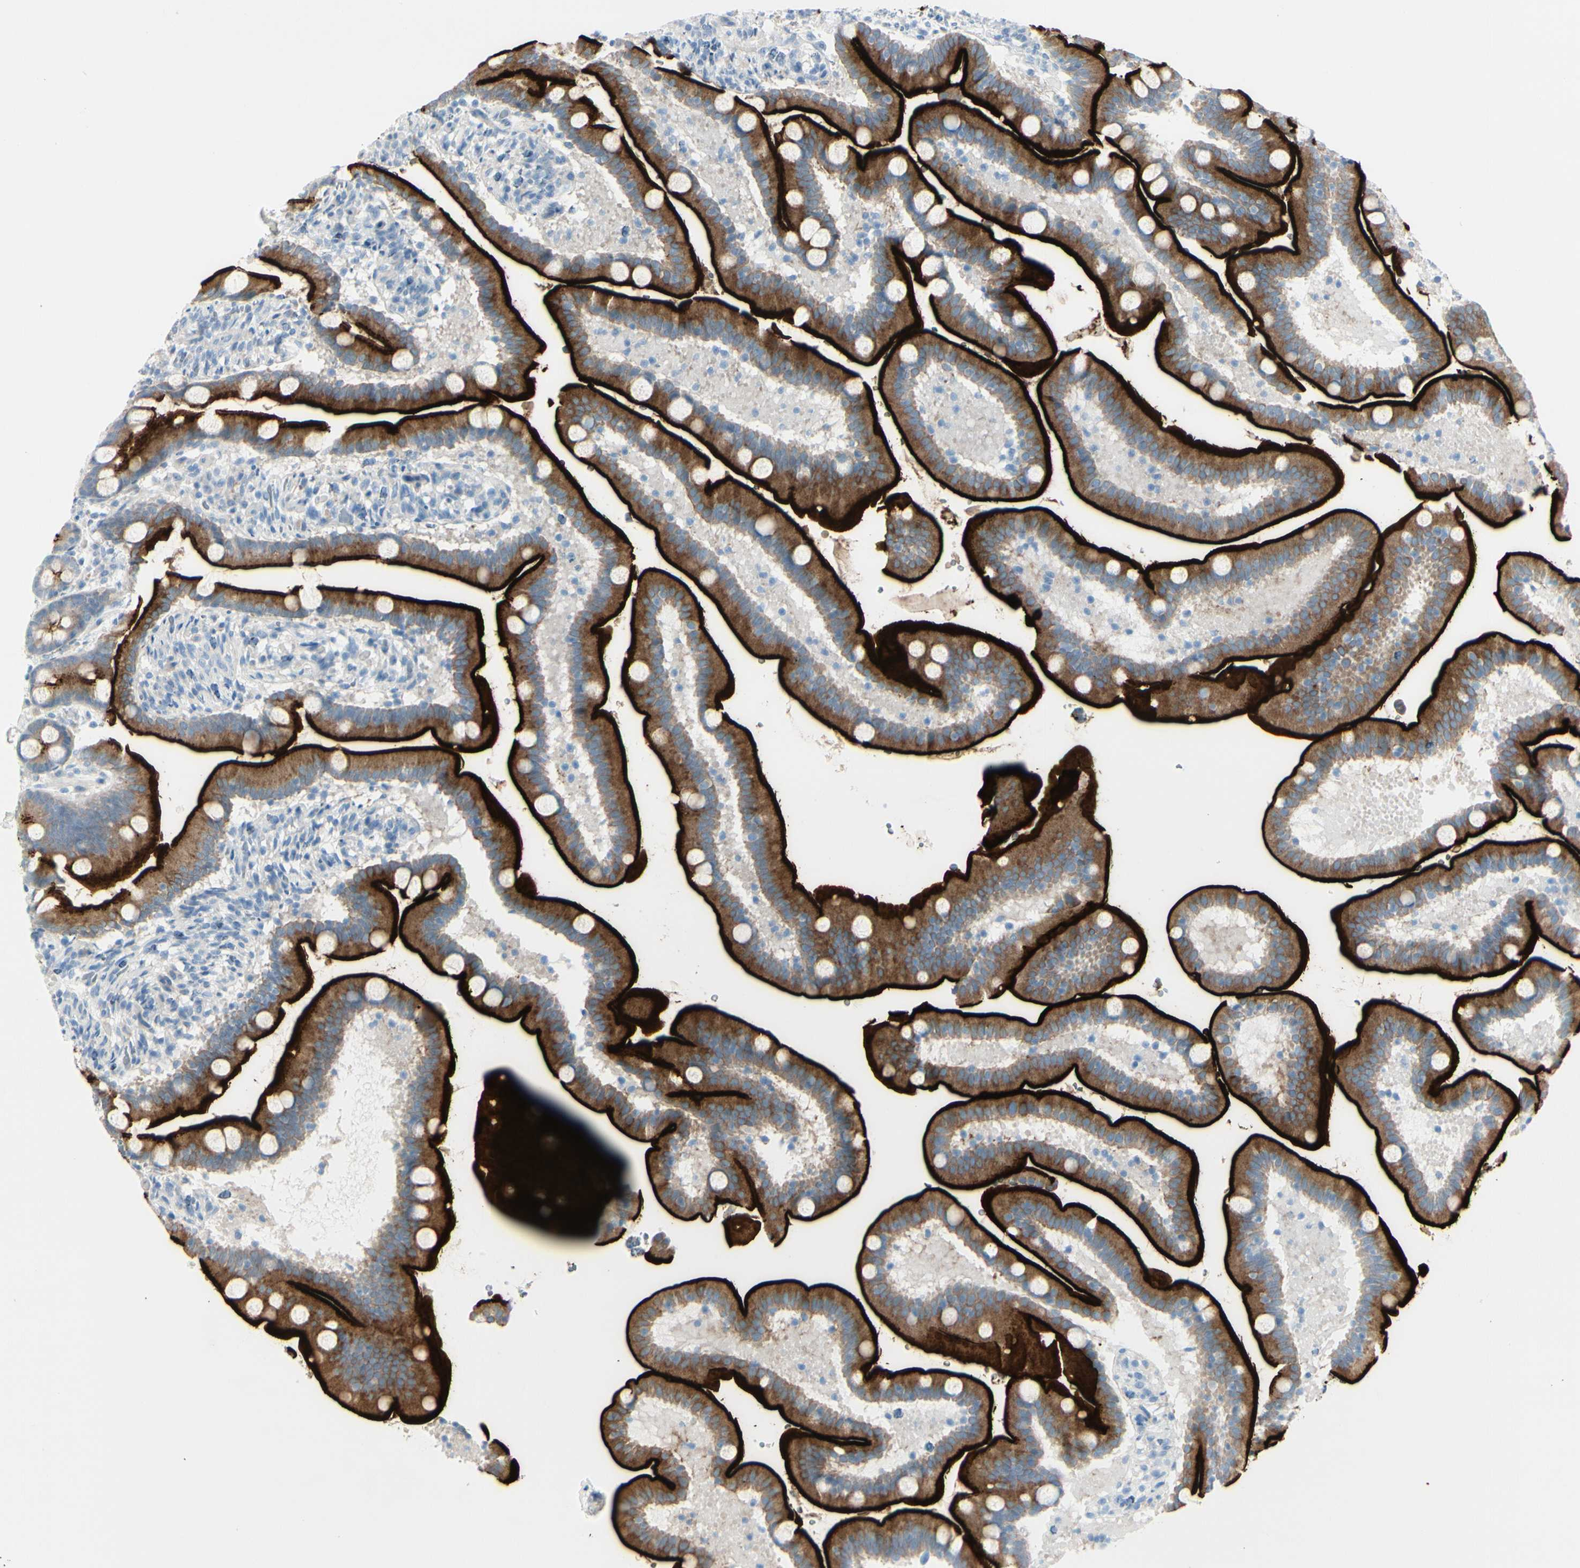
{"staining": {"intensity": "strong", "quantity": ">75%", "location": "cytoplasmic/membranous"}, "tissue": "duodenum", "cell_type": "Glandular cells", "image_type": "normal", "snomed": [{"axis": "morphology", "description": "Normal tissue, NOS"}, {"axis": "topography", "description": "Duodenum"}], "caption": "Strong cytoplasmic/membranous positivity is present in about >75% of glandular cells in benign duodenum.", "gene": "CDHR5", "patient": {"sex": "male", "age": 54}}